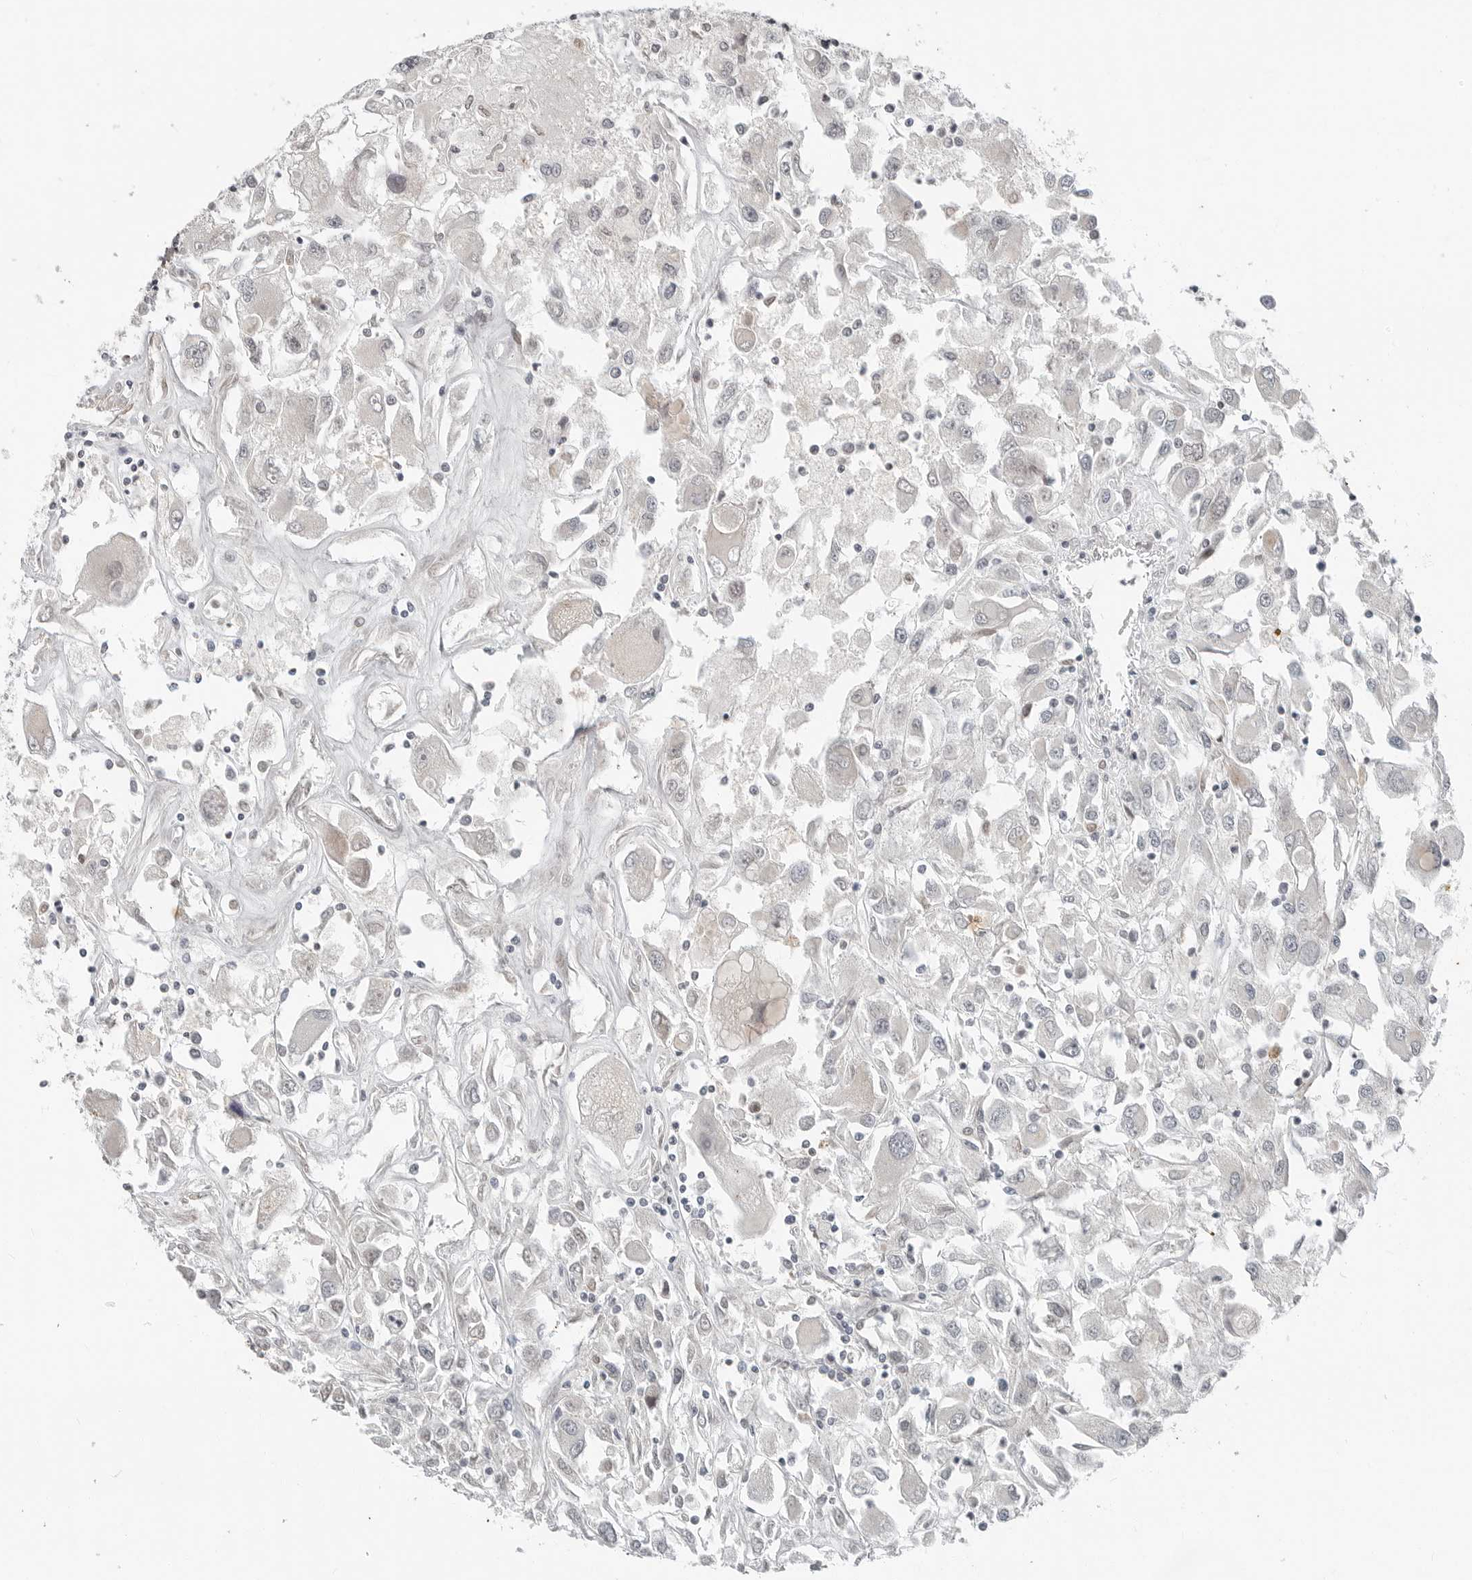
{"staining": {"intensity": "negative", "quantity": "none", "location": "none"}, "tissue": "renal cancer", "cell_type": "Tumor cells", "image_type": "cancer", "snomed": [{"axis": "morphology", "description": "Adenocarcinoma, NOS"}, {"axis": "topography", "description": "Kidney"}], "caption": "Tumor cells are negative for brown protein staining in renal cancer.", "gene": "FCRLB", "patient": {"sex": "female", "age": 52}}